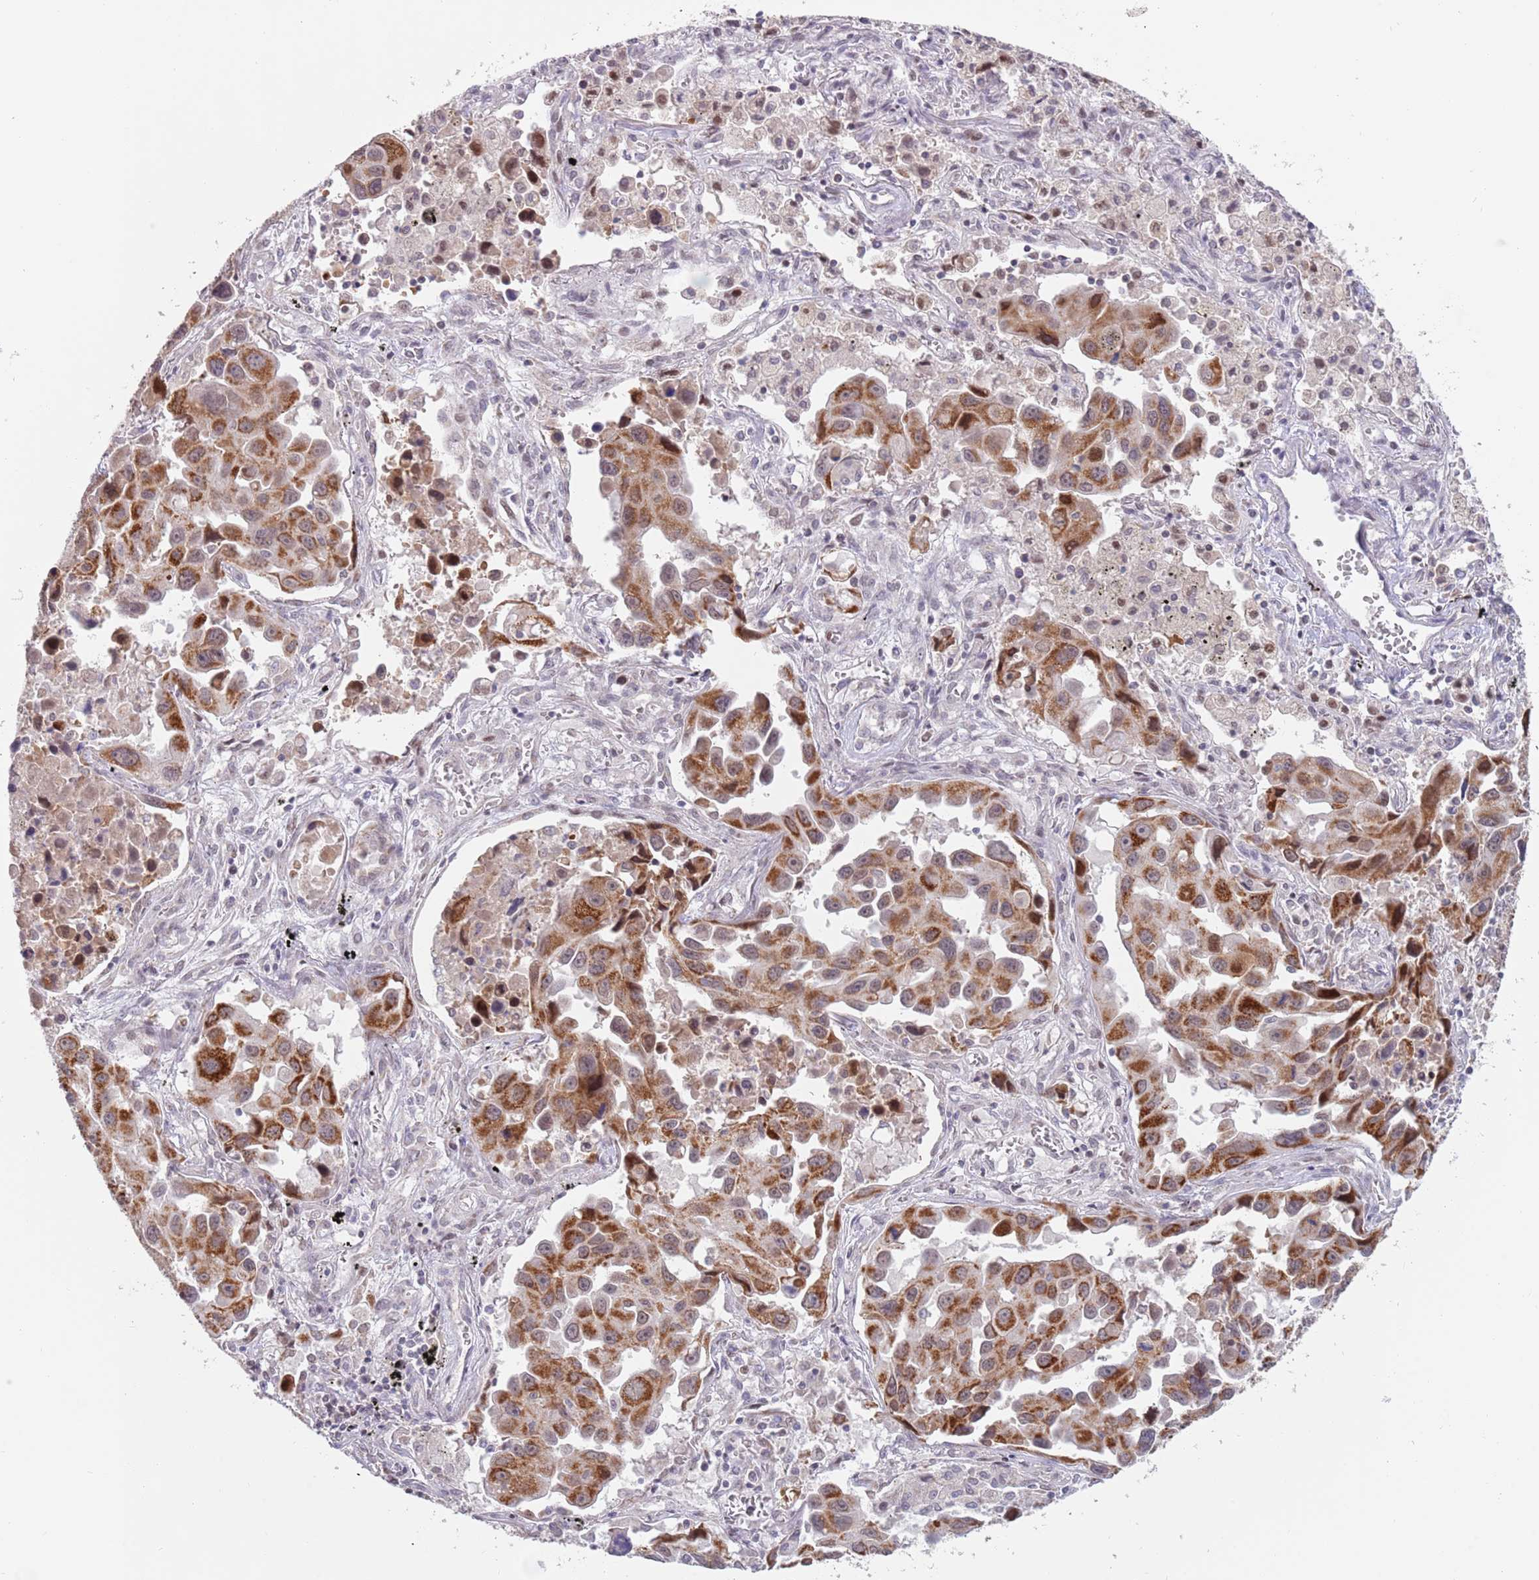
{"staining": {"intensity": "strong", "quantity": ">75%", "location": "cytoplasmic/membranous"}, "tissue": "lung cancer", "cell_type": "Tumor cells", "image_type": "cancer", "snomed": [{"axis": "morphology", "description": "Adenocarcinoma, NOS"}, {"axis": "topography", "description": "Lung"}], "caption": "Lung cancer was stained to show a protein in brown. There is high levels of strong cytoplasmic/membranous positivity in about >75% of tumor cells.", "gene": "TIMM13", "patient": {"sex": "male", "age": 66}}